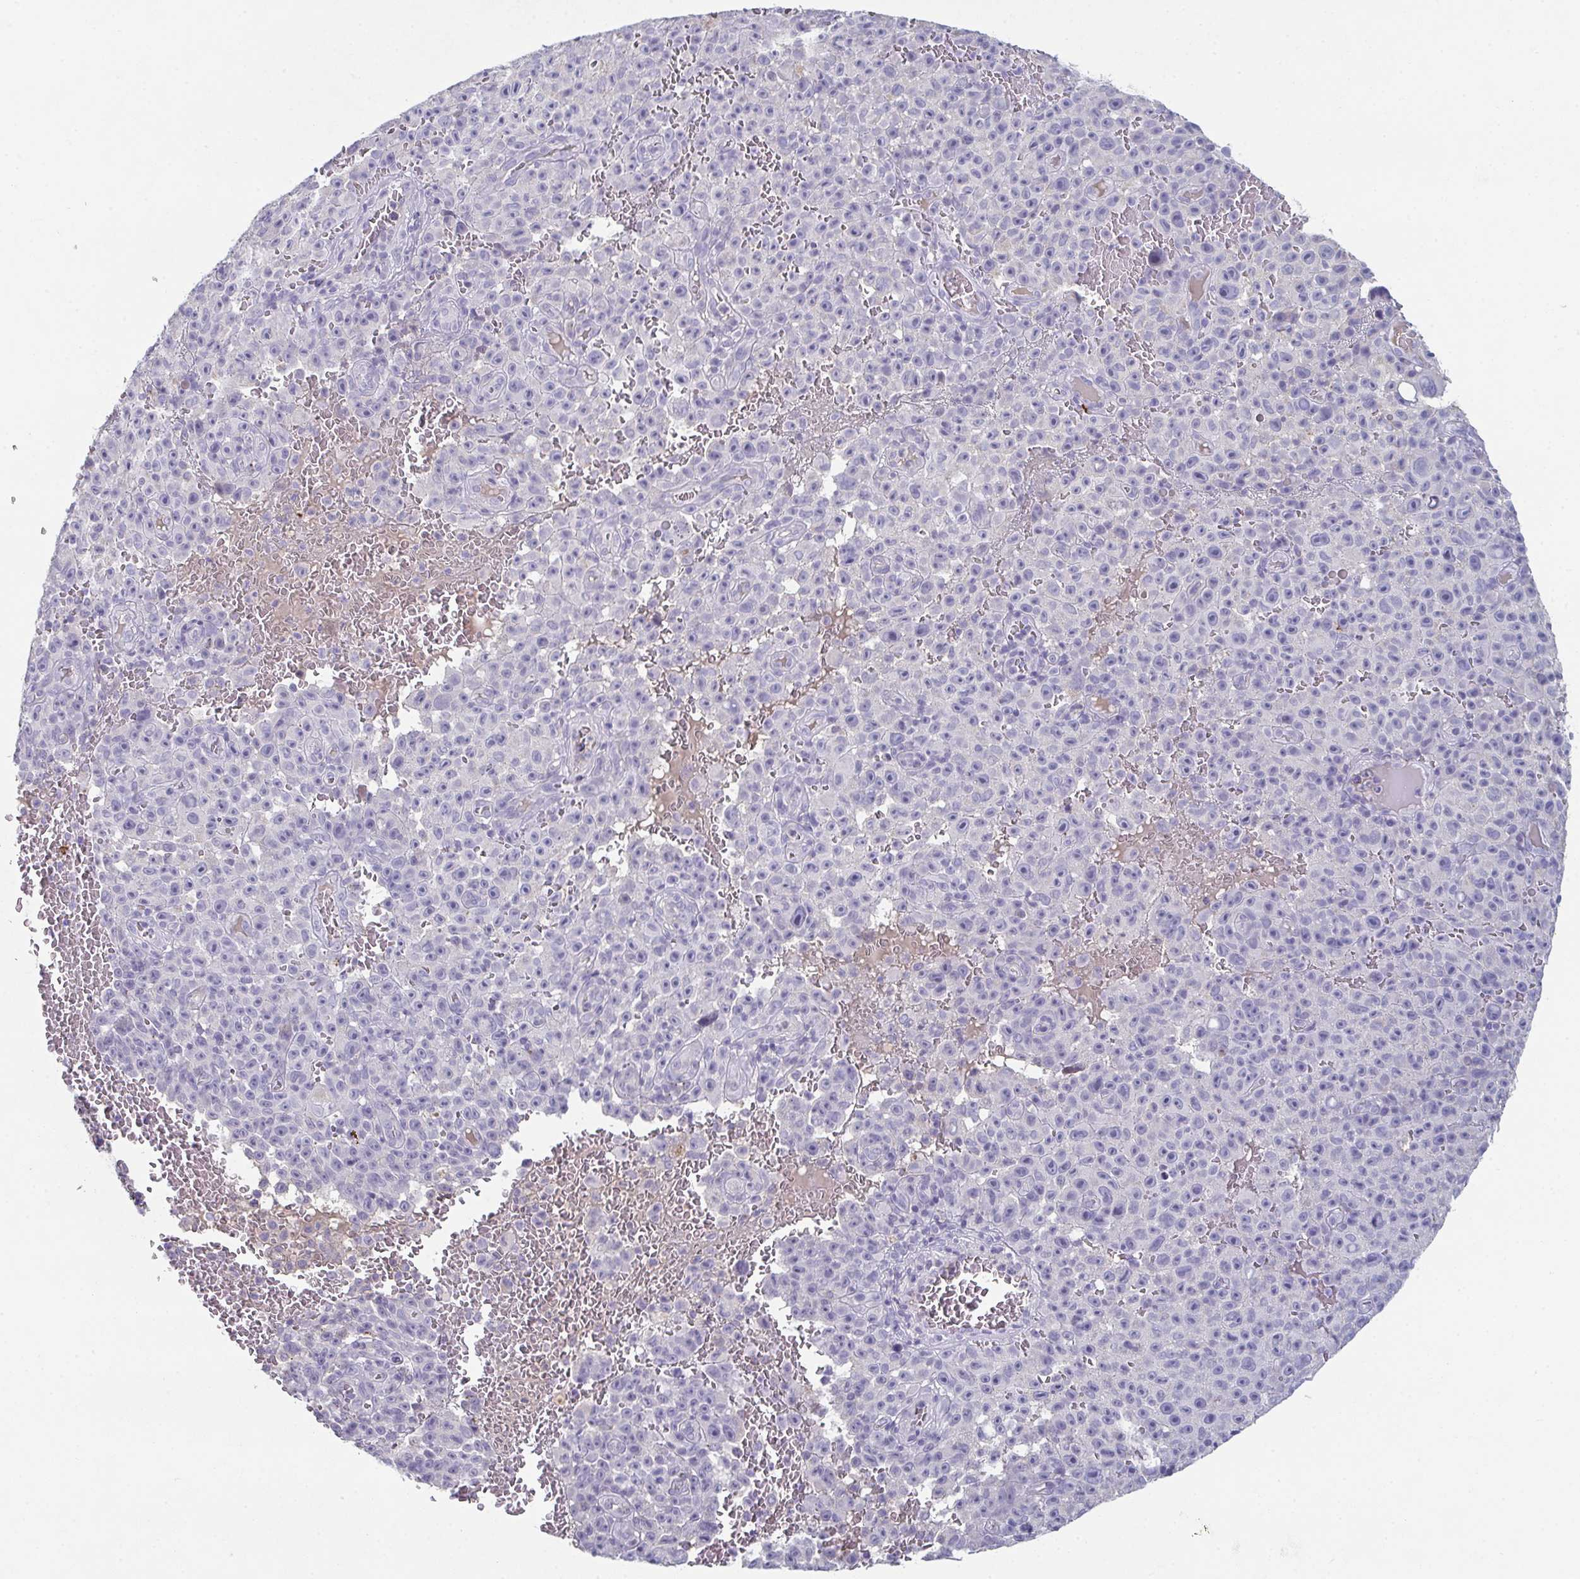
{"staining": {"intensity": "negative", "quantity": "none", "location": "none"}, "tissue": "melanoma", "cell_type": "Tumor cells", "image_type": "cancer", "snomed": [{"axis": "morphology", "description": "Malignant melanoma, NOS"}, {"axis": "topography", "description": "Skin"}], "caption": "Immunohistochemistry photomicrograph of neoplastic tissue: melanoma stained with DAB (3,3'-diaminobenzidine) demonstrates no significant protein staining in tumor cells.", "gene": "ADAM21", "patient": {"sex": "female", "age": 82}}